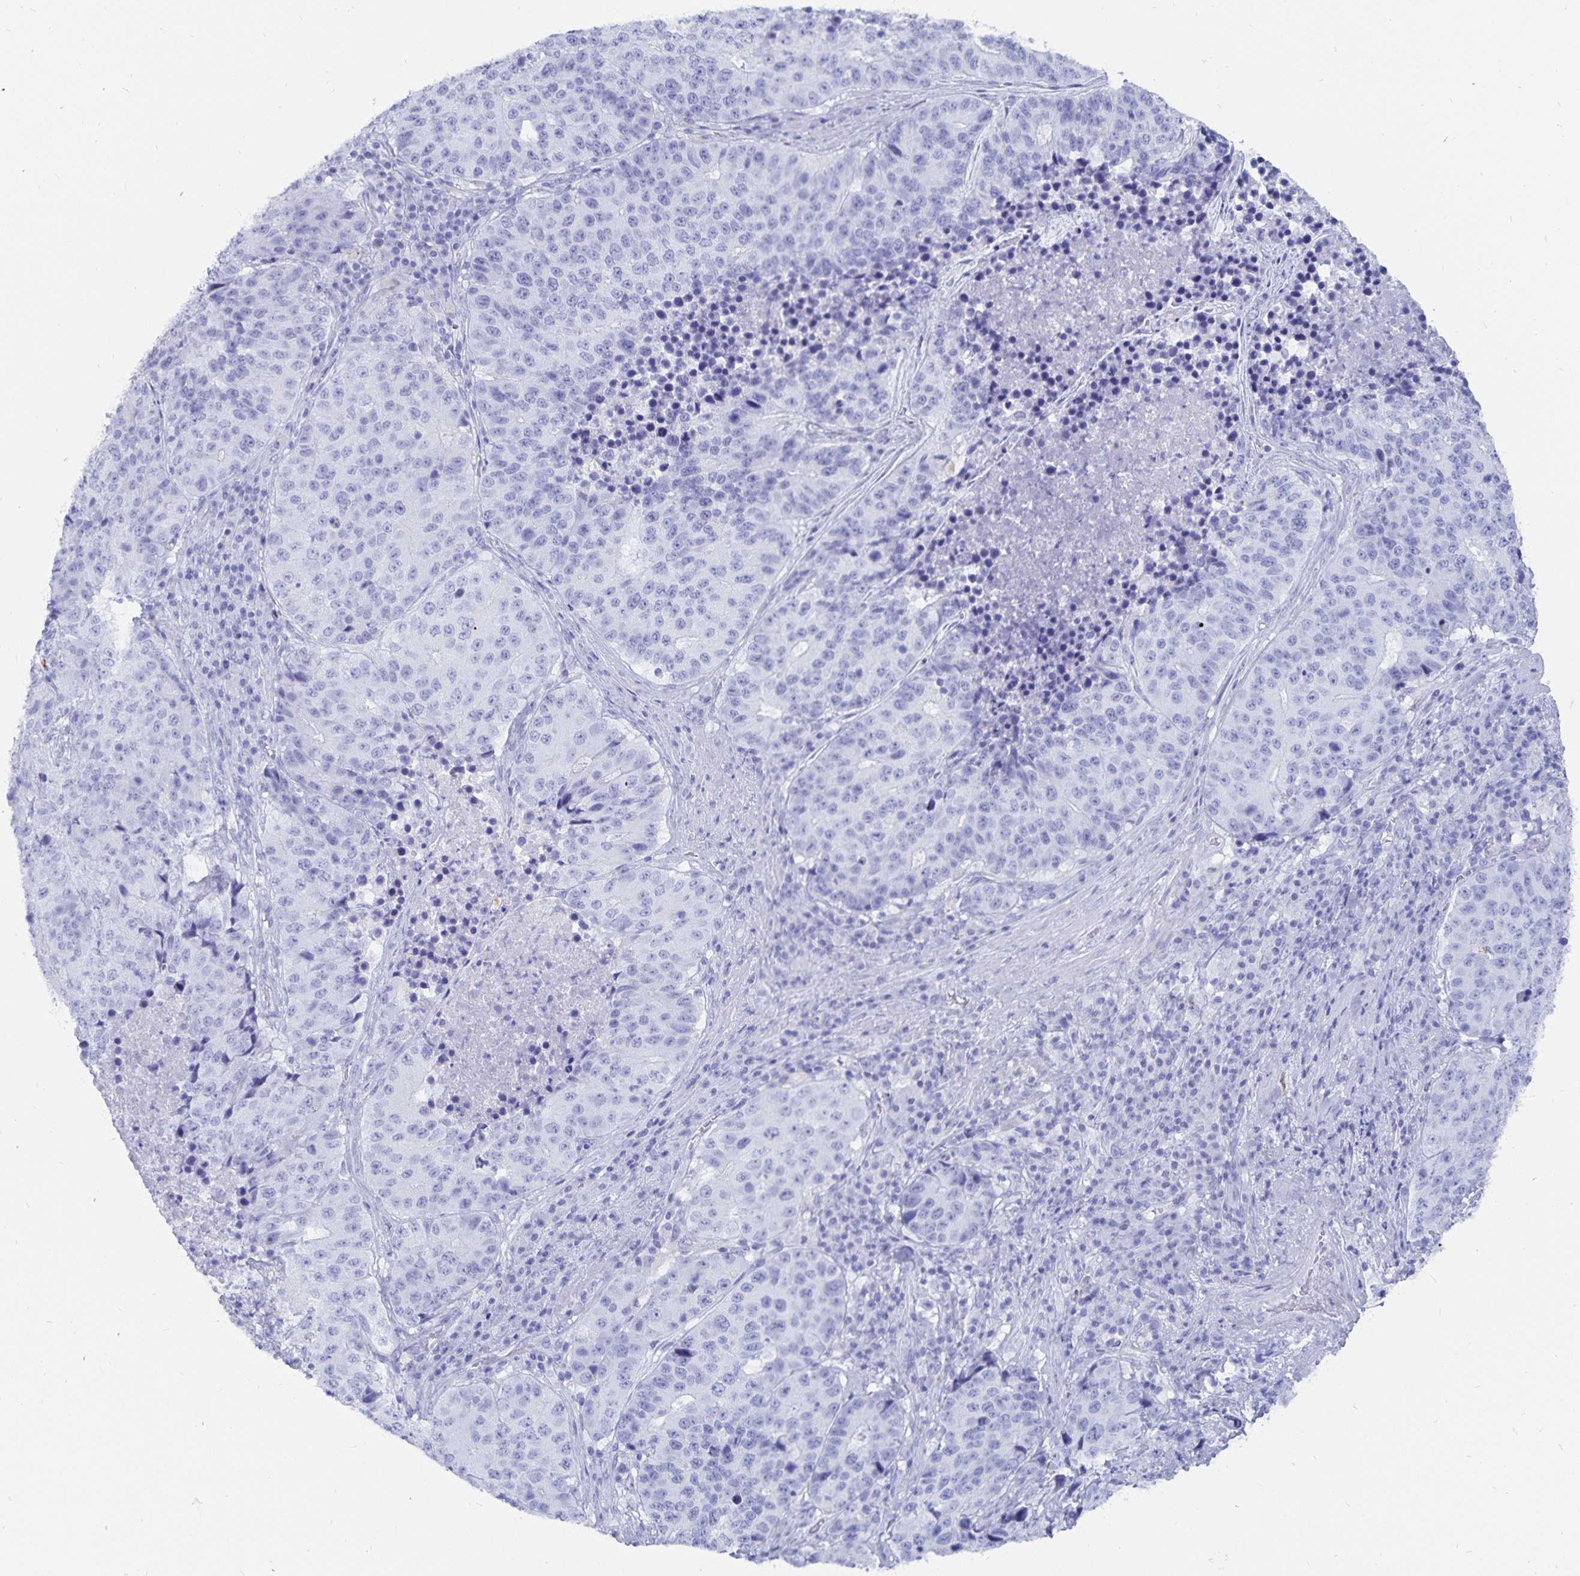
{"staining": {"intensity": "negative", "quantity": "none", "location": "none"}, "tissue": "stomach cancer", "cell_type": "Tumor cells", "image_type": "cancer", "snomed": [{"axis": "morphology", "description": "Adenocarcinoma, NOS"}, {"axis": "topography", "description": "Stomach"}], "caption": "A histopathology image of human stomach cancer is negative for staining in tumor cells.", "gene": "INSL5", "patient": {"sex": "male", "age": 71}}